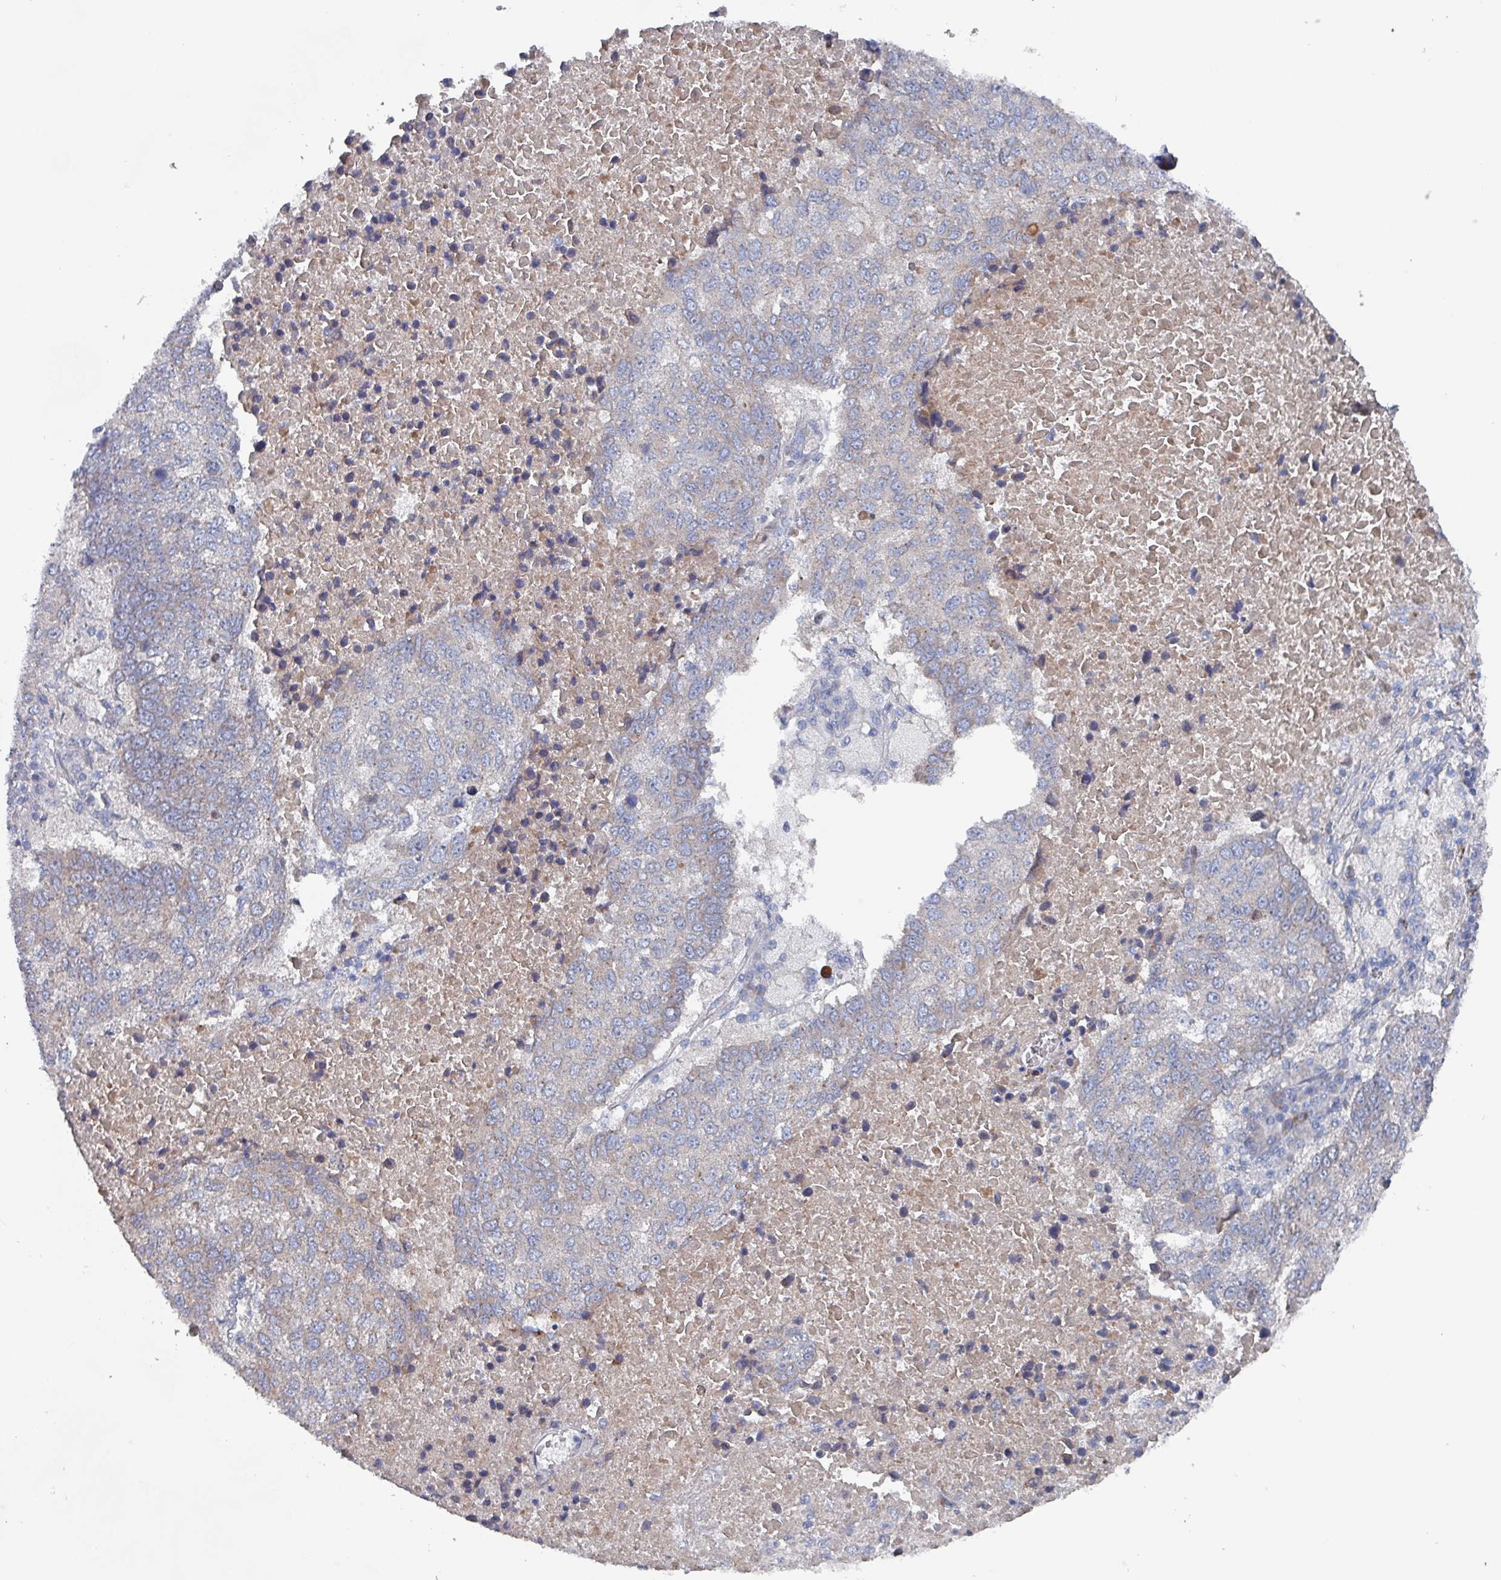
{"staining": {"intensity": "weak", "quantity": "25%-75%", "location": "cytoplasmic/membranous"}, "tissue": "lung cancer", "cell_type": "Tumor cells", "image_type": "cancer", "snomed": [{"axis": "morphology", "description": "Squamous cell carcinoma, NOS"}, {"axis": "topography", "description": "Lung"}], "caption": "A histopathology image of lung cancer (squamous cell carcinoma) stained for a protein exhibits weak cytoplasmic/membranous brown staining in tumor cells.", "gene": "DRD5", "patient": {"sex": "male", "age": 73}}